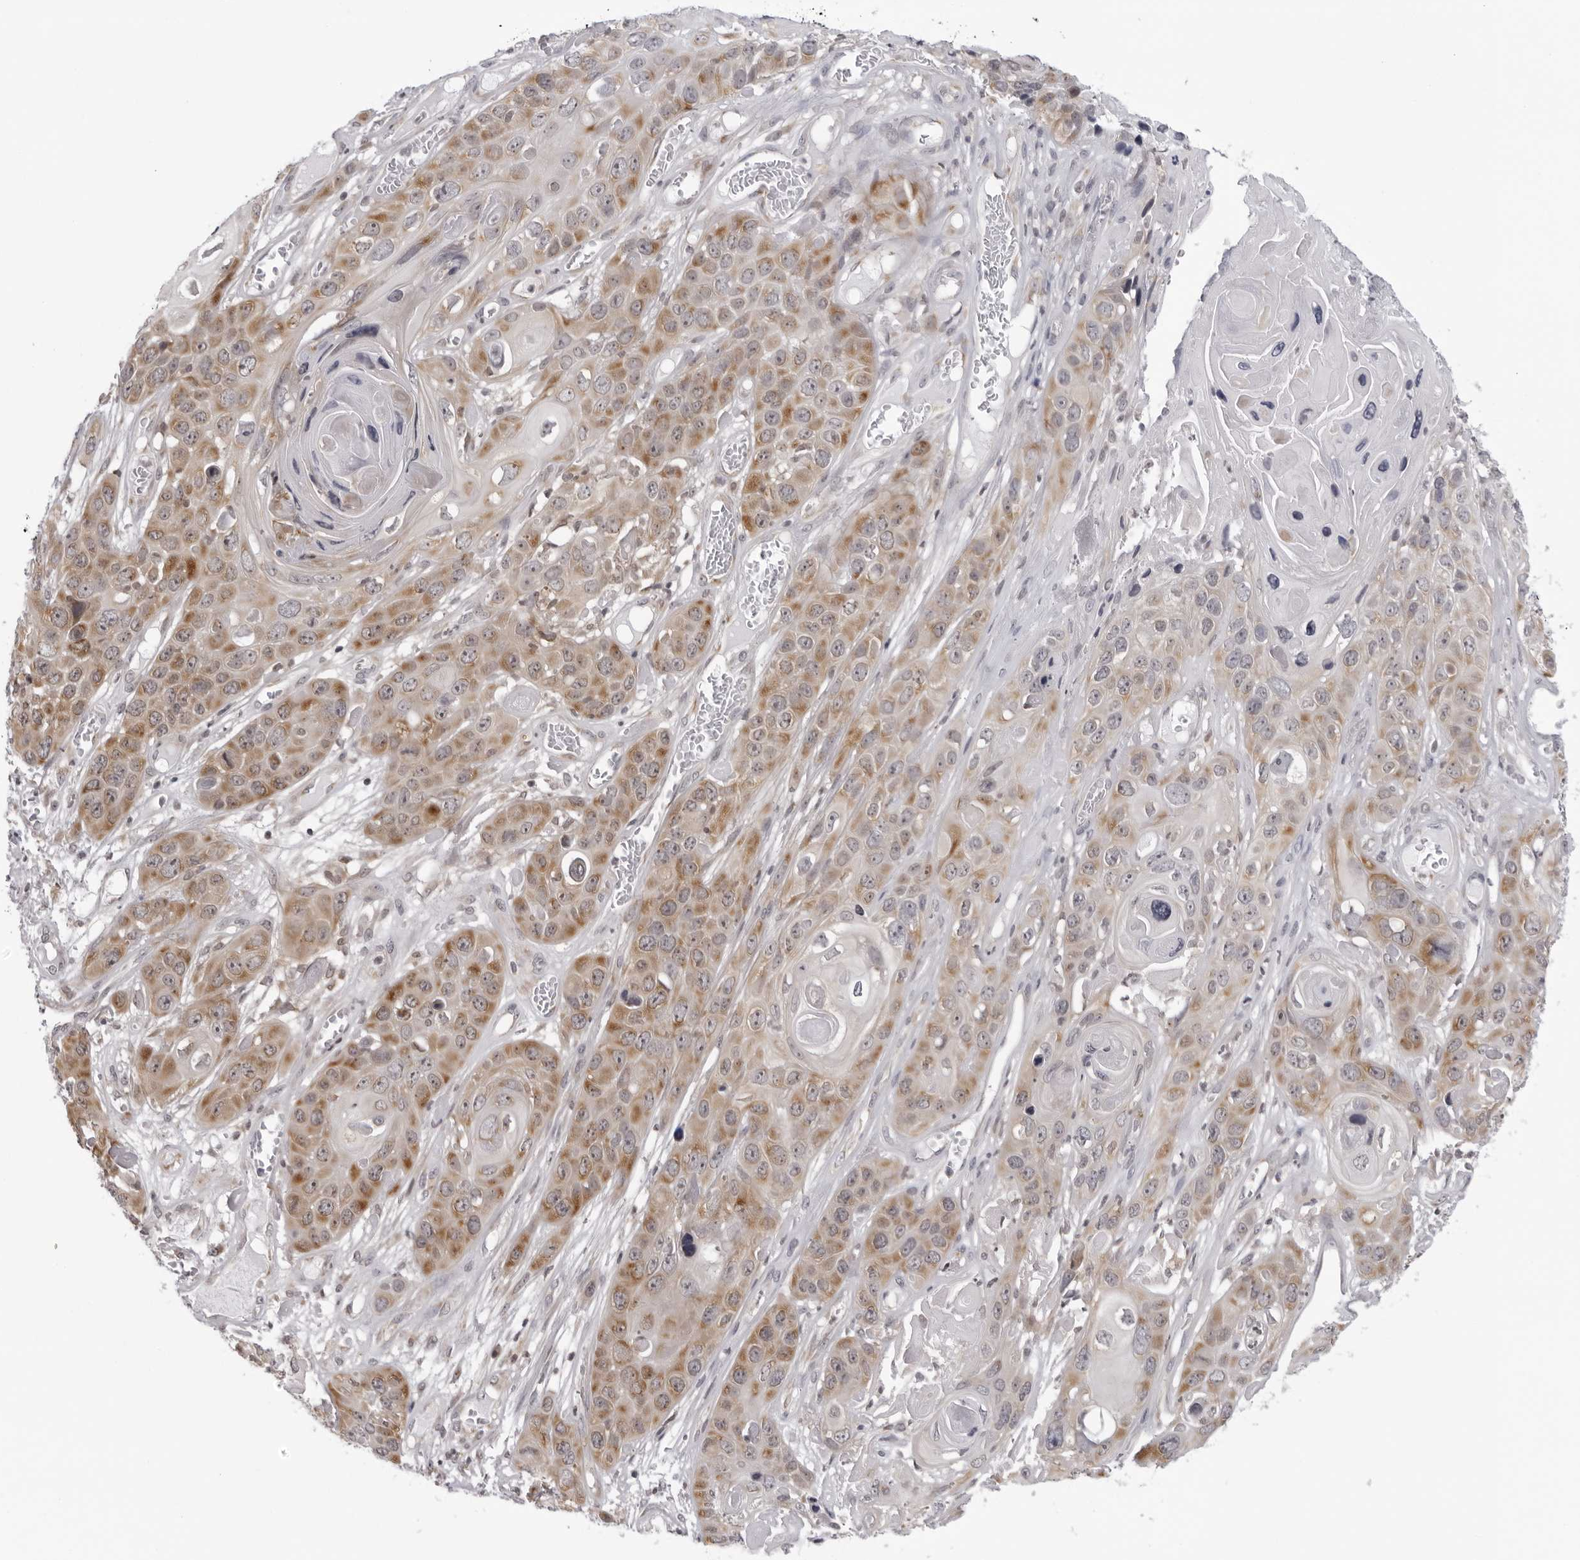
{"staining": {"intensity": "moderate", "quantity": ">75%", "location": "cytoplasmic/membranous"}, "tissue": "skin cancer", "cell_type": "Tumor cells", "image_type": "cancer", "snomed": [{"axis": "morphology", "description": "Squamous cell carcinoma, NOS"}, {"axis": "topography", "description": "Skin"}], "caption": "Human skin cancer stained with a brown dye demonstrates moderate cytoplasmic/membranous positive expression in about >75% of tumor cells.", "gene": "MRPS15", "patient": {"sex": "male", "age": 55}}